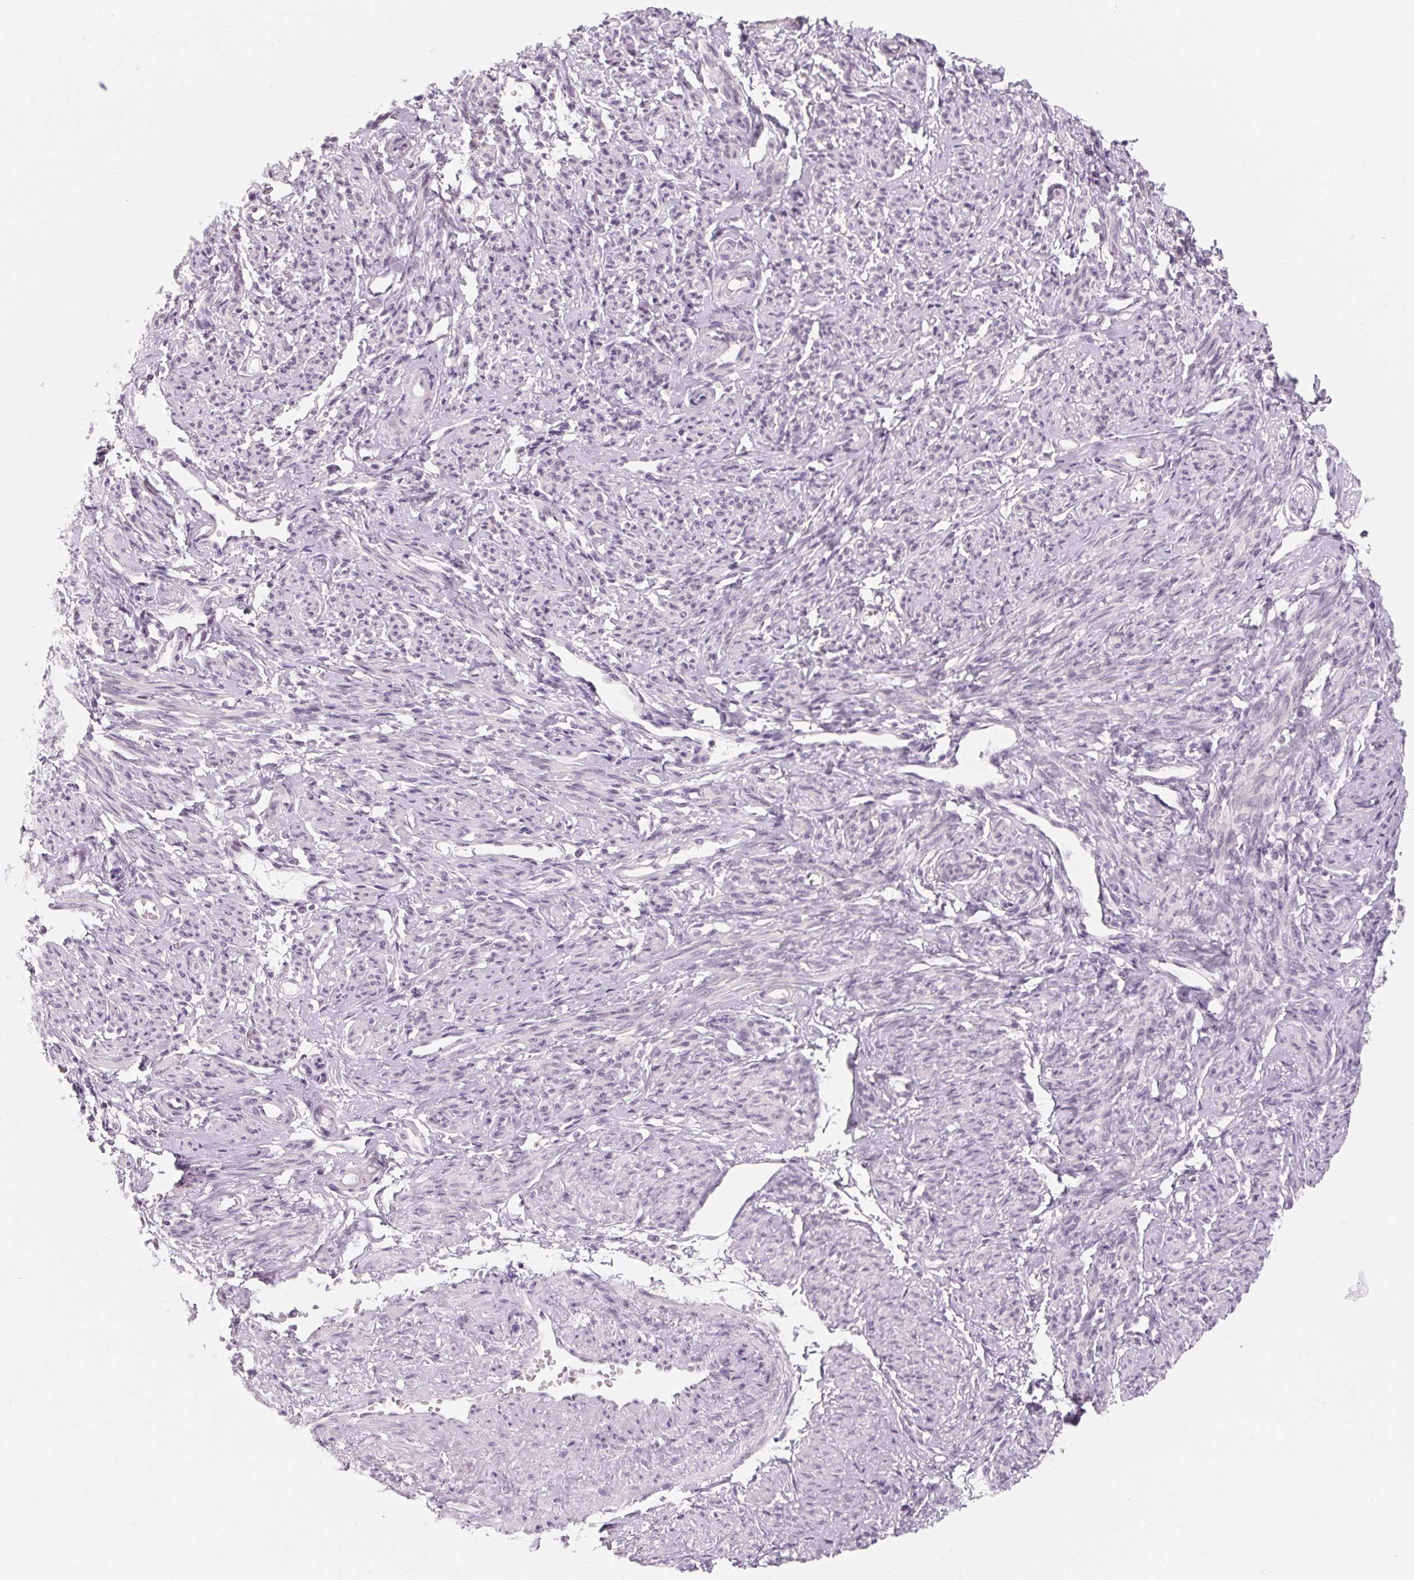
{"staining": {"intensity": "negative", "quantity": "none", "location": "none"}, "tissue": "smooth muscle", "cell_type": "Smooth muscle cells", "image_type": "normal", "snomed": [{"axis": "morphology", "description": "Normal tissue, NOS"}, {"axis": "topography", "description": "Smooth muscle"}], "caption": "The micrograph displays no significant staining in smooth muscle cells of smooth muscle.", "gene": "ZIC4", "patient": {"sex": "female", "age": 65}}